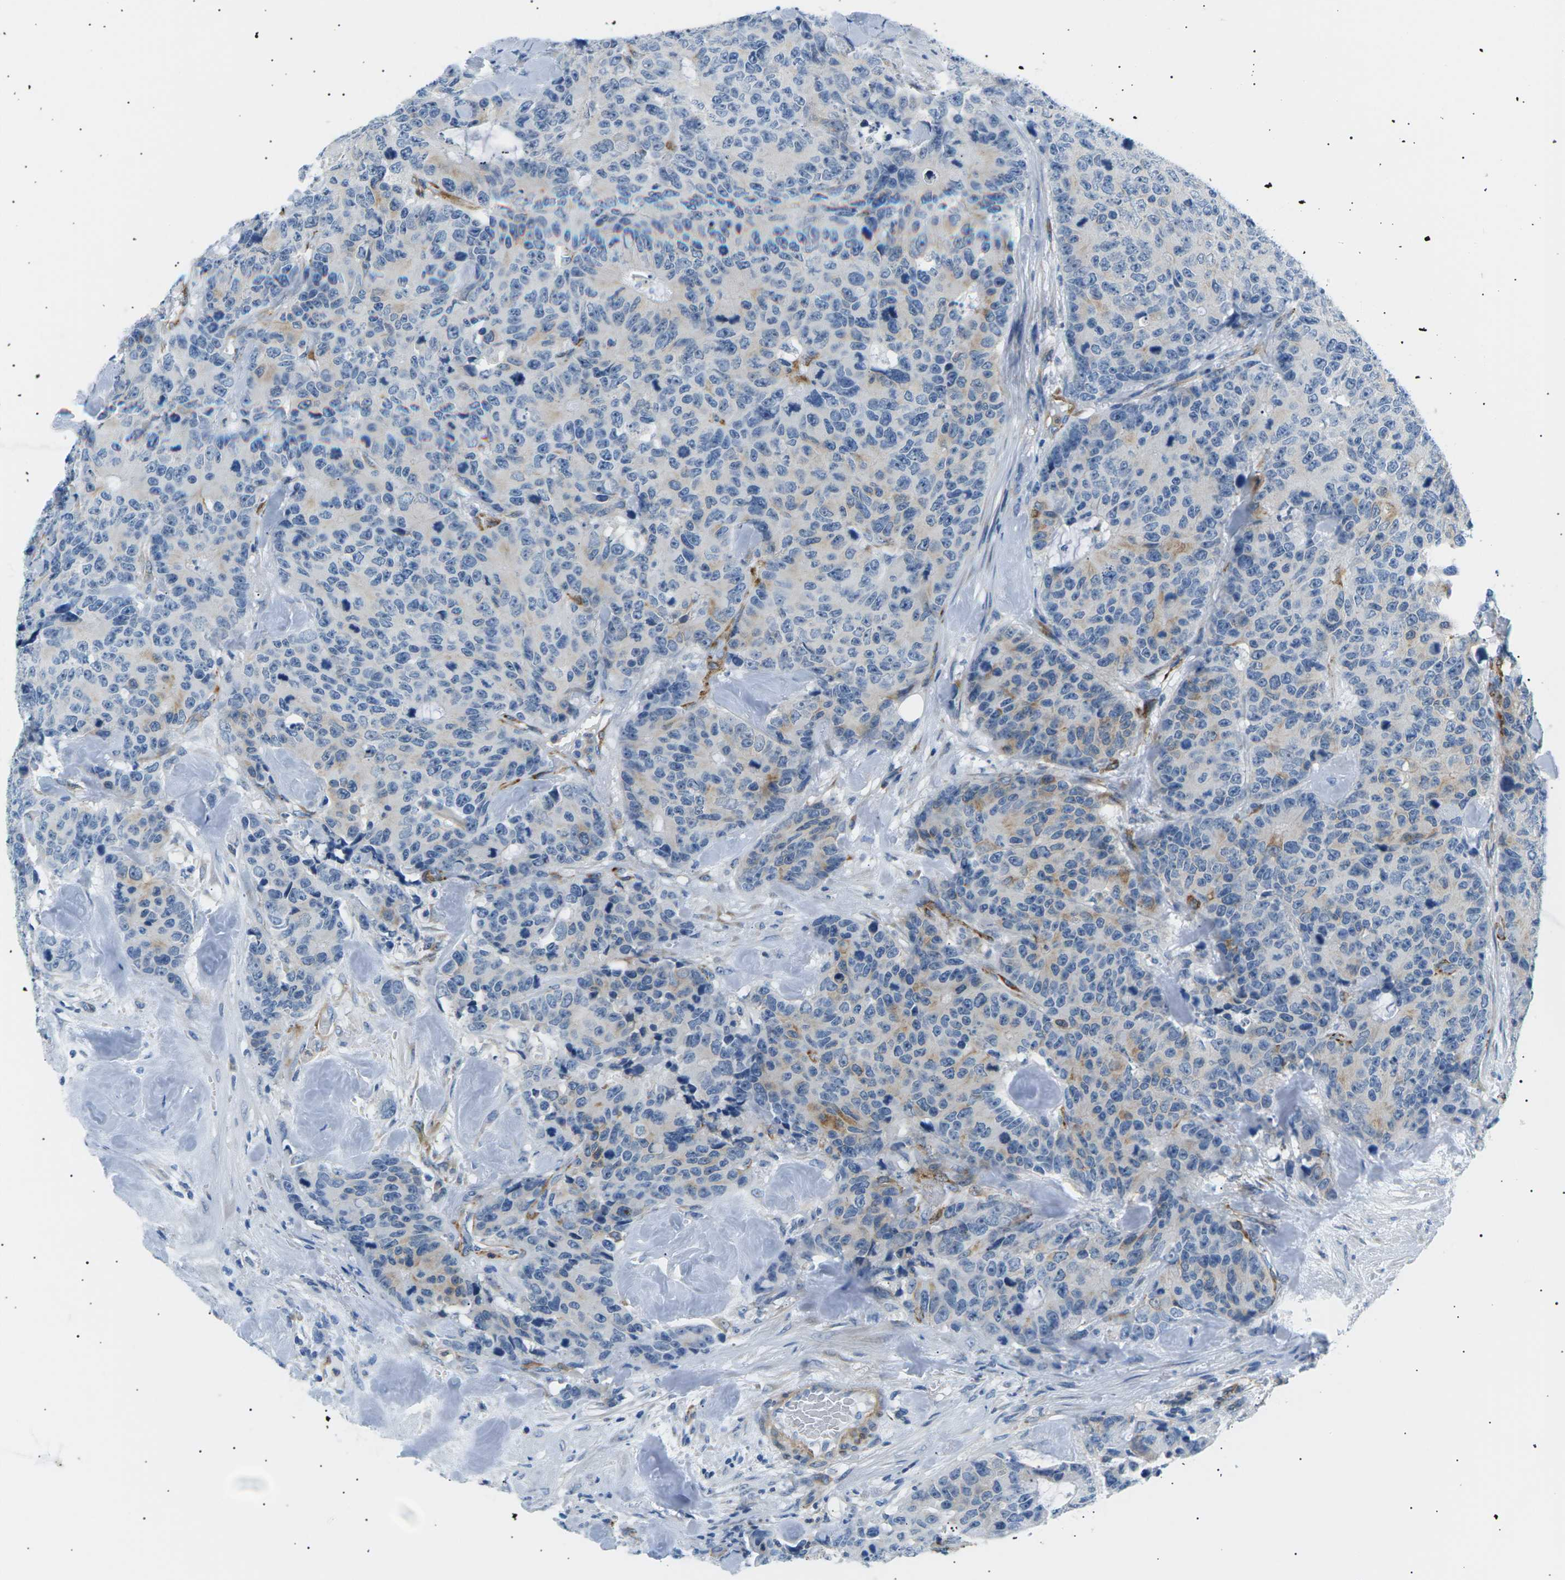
{"staining": {"intensity": "weak", "quantity": "<25%", "location": "cytoplasmic/membranous"}, "tissue": "colorectal cancer", "cell_type": "Tumor cells", "image_type": "cancer", "snomed": [{"axis": "morphology", "description": "Adenocarcinoma, NOS"}, {"axis": "topography", "description": "Colon"}], "caption": "An image of human colorectal cancer is negative for staining in tumor cells.", "gene": "SEPTIN5", "patient": {"sex": "female", "age": 86}}